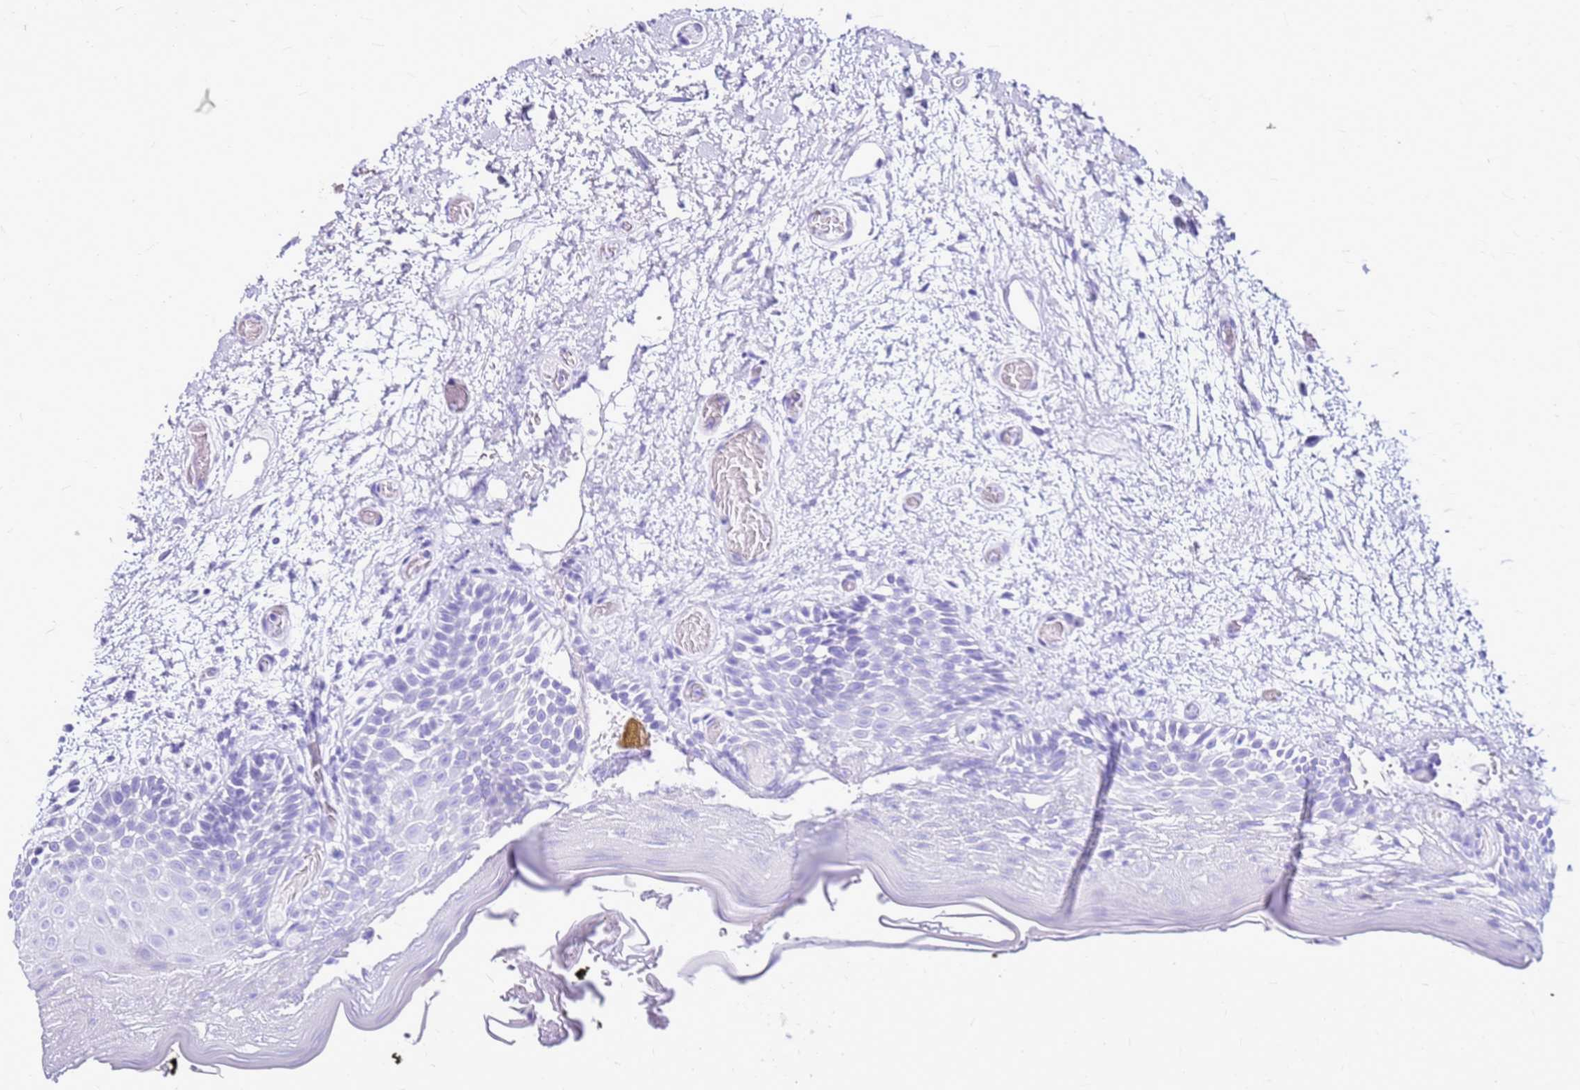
{"staining": {"intensity": "negative", "quantity": "none", "location": "none"}, "tissue": "oral mucosa", "cell_type": "Squamous epithelial cells", "image_type": "normal", "snomed": [{"axis": "morphology", "description": "Normal tissue, NOS"}, {"axis": "morphology", "description": "Squamous cell carcinoma, NOS"}, {"axis": "topography", "description": "Oral tissue"}, {"axis": "topography", "description": "Tounge, NOS"}, {"axis": "topography", "description": "Head-Neck"}], "caption": "Immunohistochemical staining of normal human oral mucosa displays no significant expression in squamous epithelial cells.", "gene": "DCDC2B", "patient": {"sex": "male", "age": 76}}